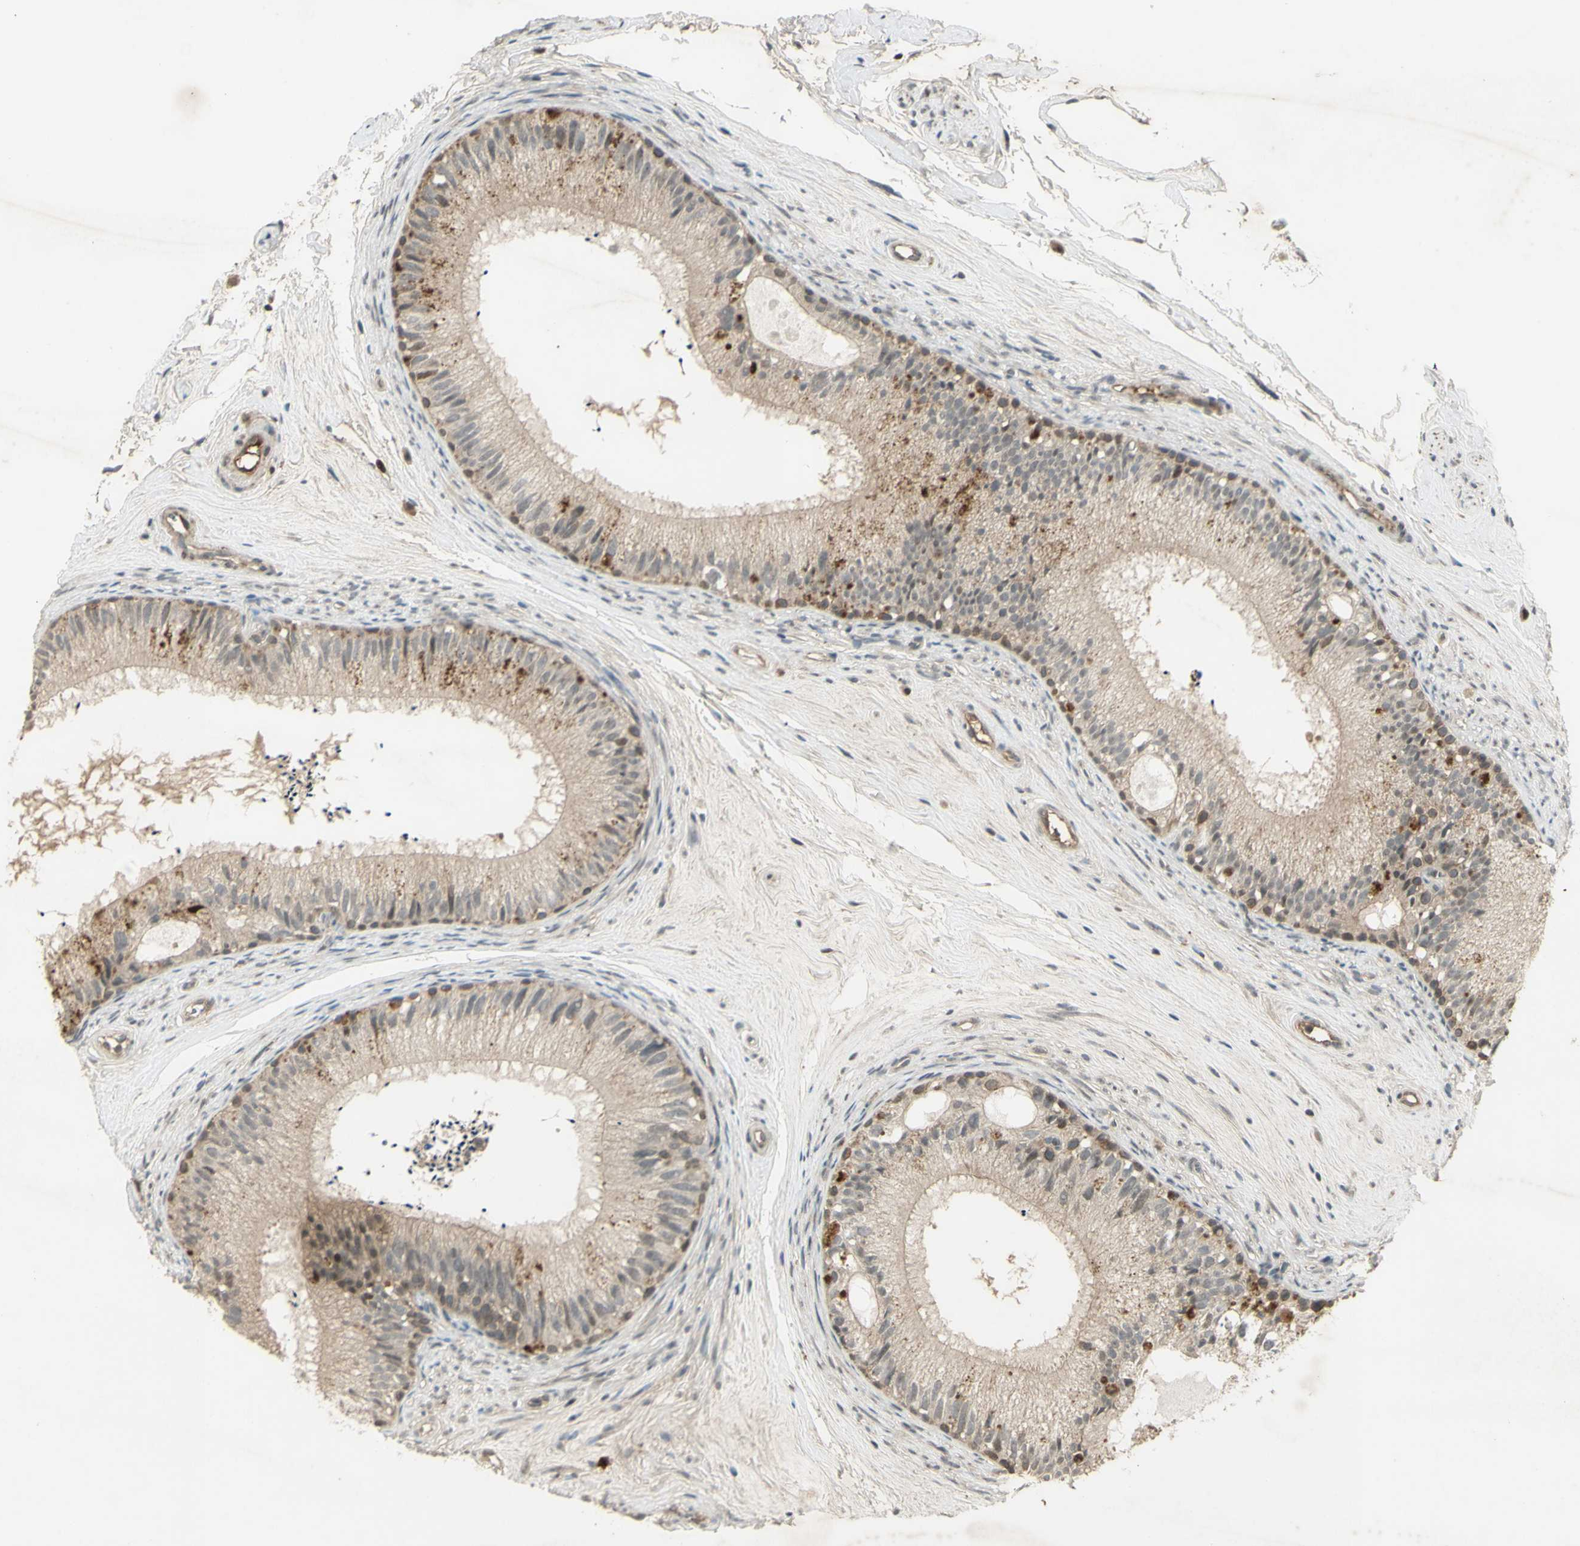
{"staining": {"intensity": "moderate", "quantity": "<25%", "location": "cytoplasmic/membranous"}, "tissue": "epididymis", "cell_type": "Glandular cells", "image_type": "normal", "snomed": [{"axis": "morphology", "description": "Normal tissue, NOS"}, {"axis": "topography", "description": "Epididymis"}], "caption": "Immunohistochemical staining of normal epididymis exhibits moderate cytoplasmic/membranous protein positivity in approximately <25% of glandular cells.", "gene": "RAD18", "patient": {"sex": "male", "age": 56}}